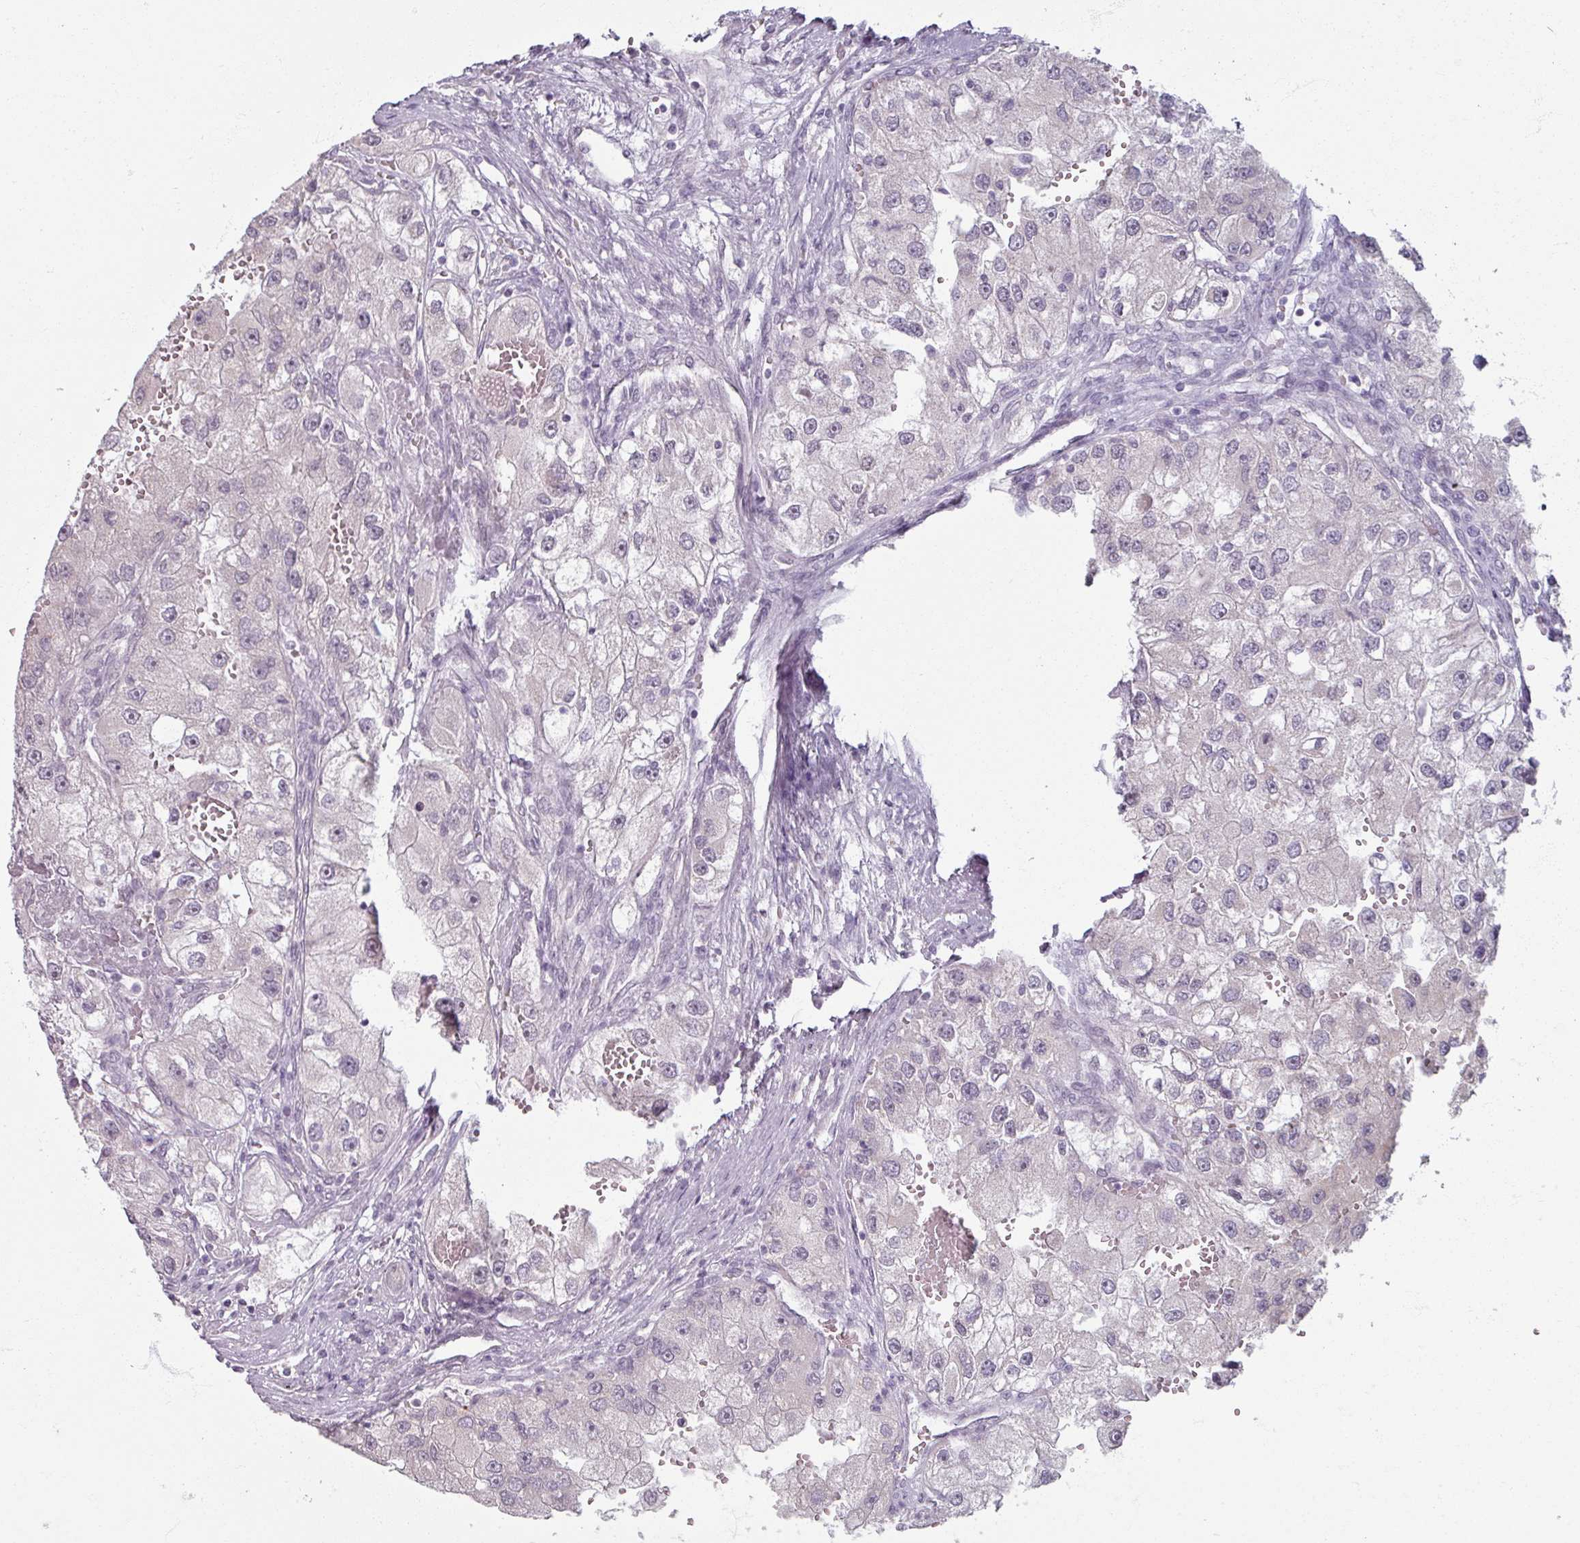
{"staining": {"intensity": "negative", "quantity": "none", "location": "none"}, "tissue": "renal cancer", "cell_type": "Tumor cells", "image_type": "cancer", "snomed": [{"axis": "morphology", "description": "Adenocarcinoma, NOS"}, {"axis": "topography", "description": "Kidney"}], "caption": "IHC photomicrograph of renal cancer stained for a protein (brown), which reveals no expression in tumor cells. Nuclei are stained in blue.", "gene": "SOX11", "patient": {"sex": "male", "age": 63}}